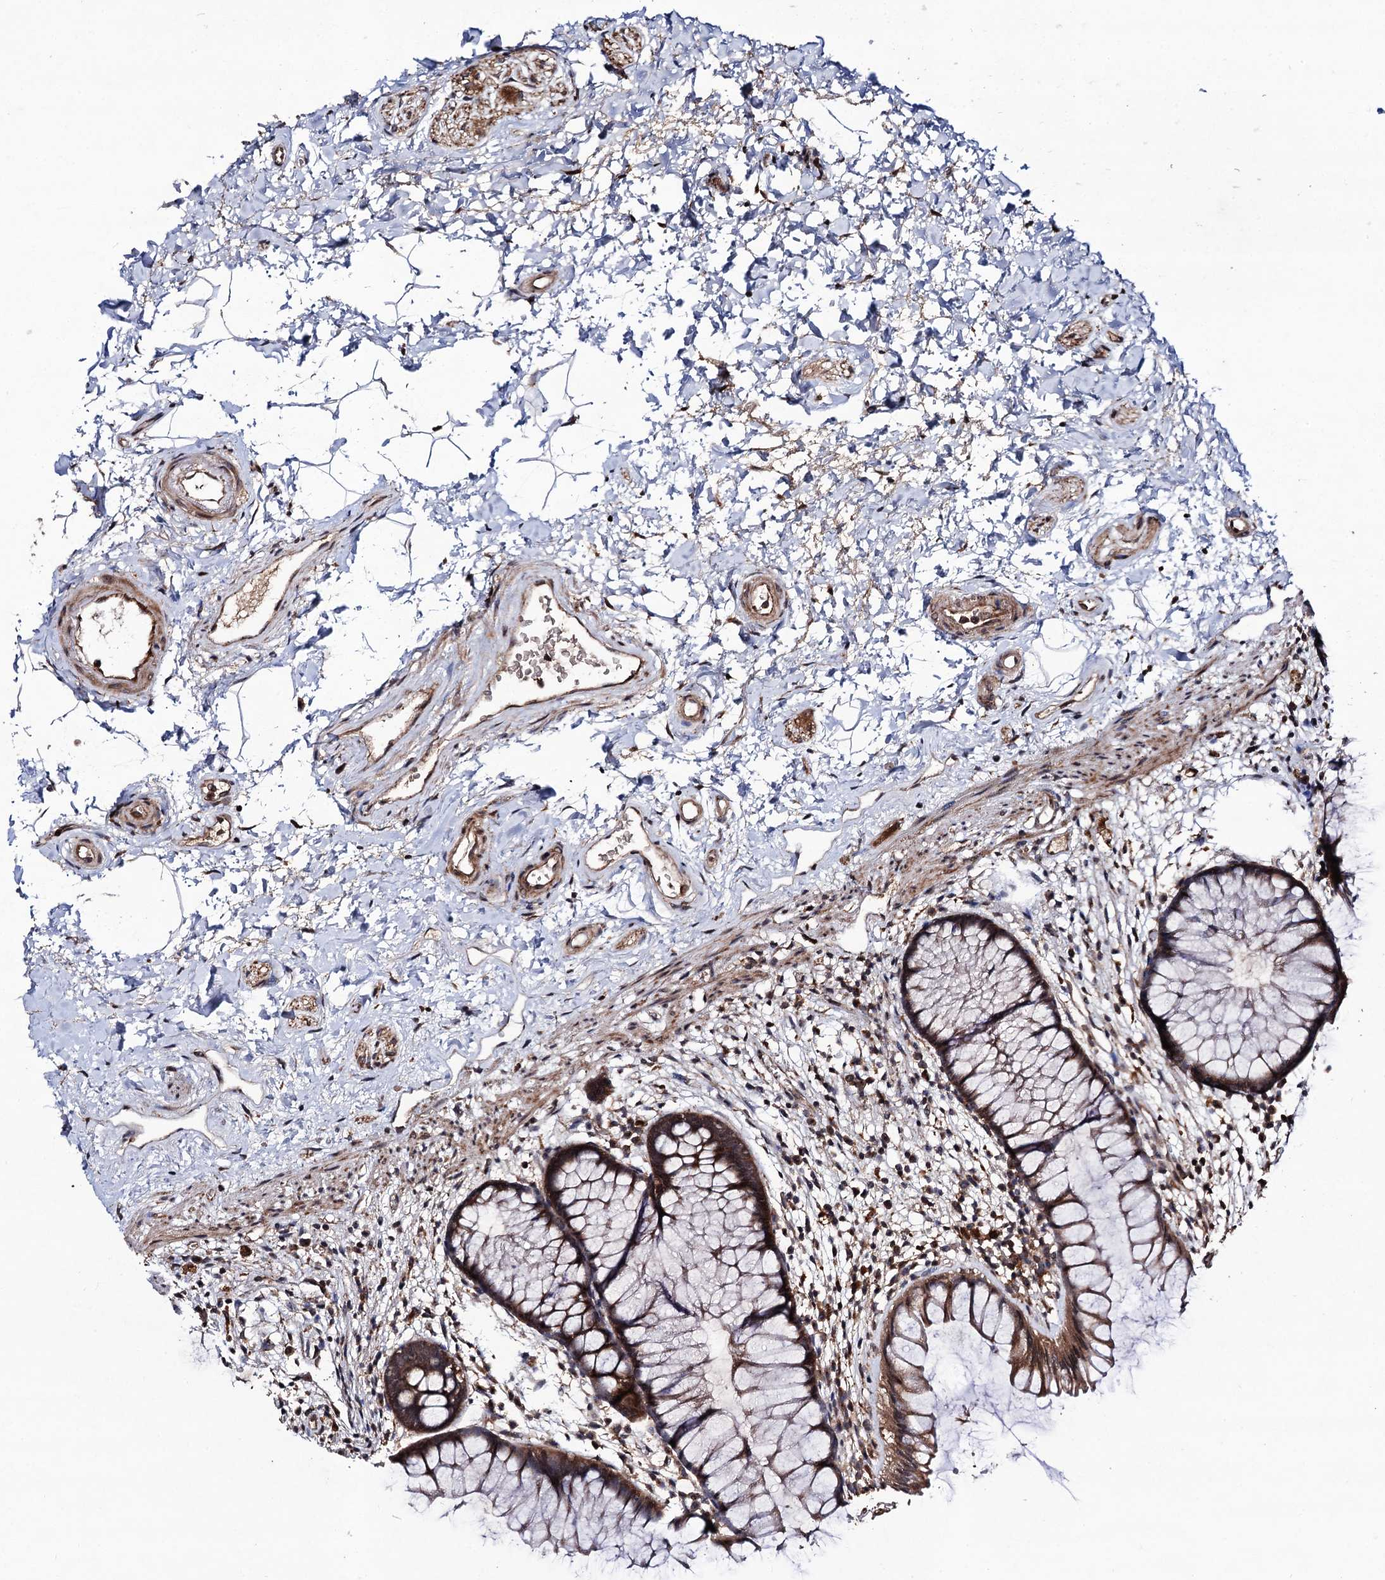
{"staining": {"intensity": "moderate", "quantity": ">75%", "location": "cytoplasmic/membranous"}, "tissue": "rectum", "cell_type": "Glandular cells", "image_type": "normal", "snomed": [{"axis": "morphology", "description": "Normal tissue, NOS"}, {"axis": "topography", "description": "Rectum"}], "caption": "Protein analysis of normal rectum reveals moderate cytoplasmic/membranous positivity in approximately >75% of glandular cells. The staining was performed using DAB, with brown indicating positive protein expression. Nuclei are stained blue with hematoxylin.", "gene": "KXD1", "patient": {"sex": "male", "age": 51}}